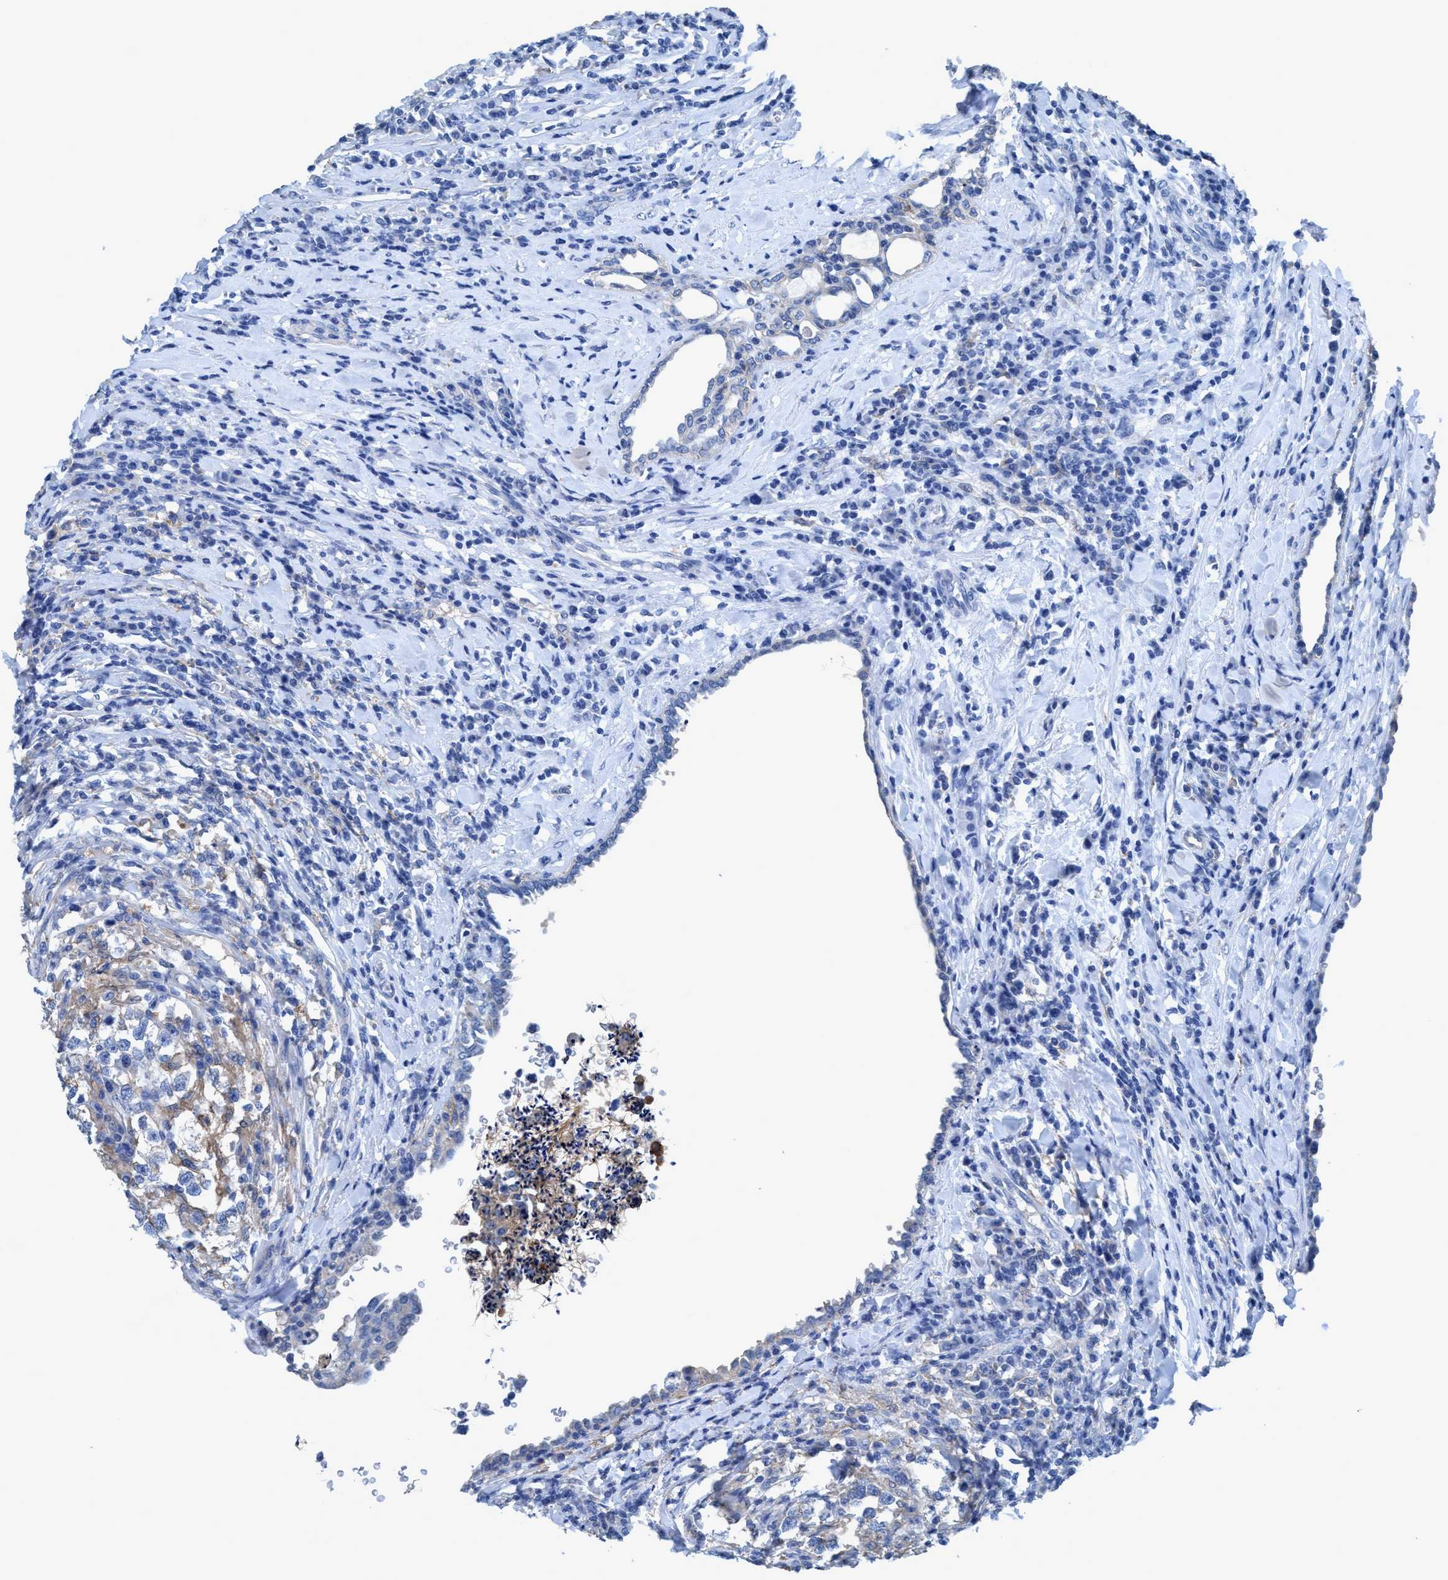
{"staining": {"intensity": "negative", "quantity": "none", "location": "none"}, "tissue": "testis cancer", "cell_type": "Tumor cells", "image_type": "cancer", "snomed": [{"axis": "morphology", "description": "Normal tissue, NOS"}, {"axis": "morphology", "description": "Seminoma, NOS"}, {"axis": "topography", "description": "Testis"}], "caption": "Immunohistochemistry micrograph of testis seminoma stained for a protein (brown), which demonstrates no expression in tumor cells.", "gene": "DNAI1", "patient": {"sex": "male", "age": 43}}